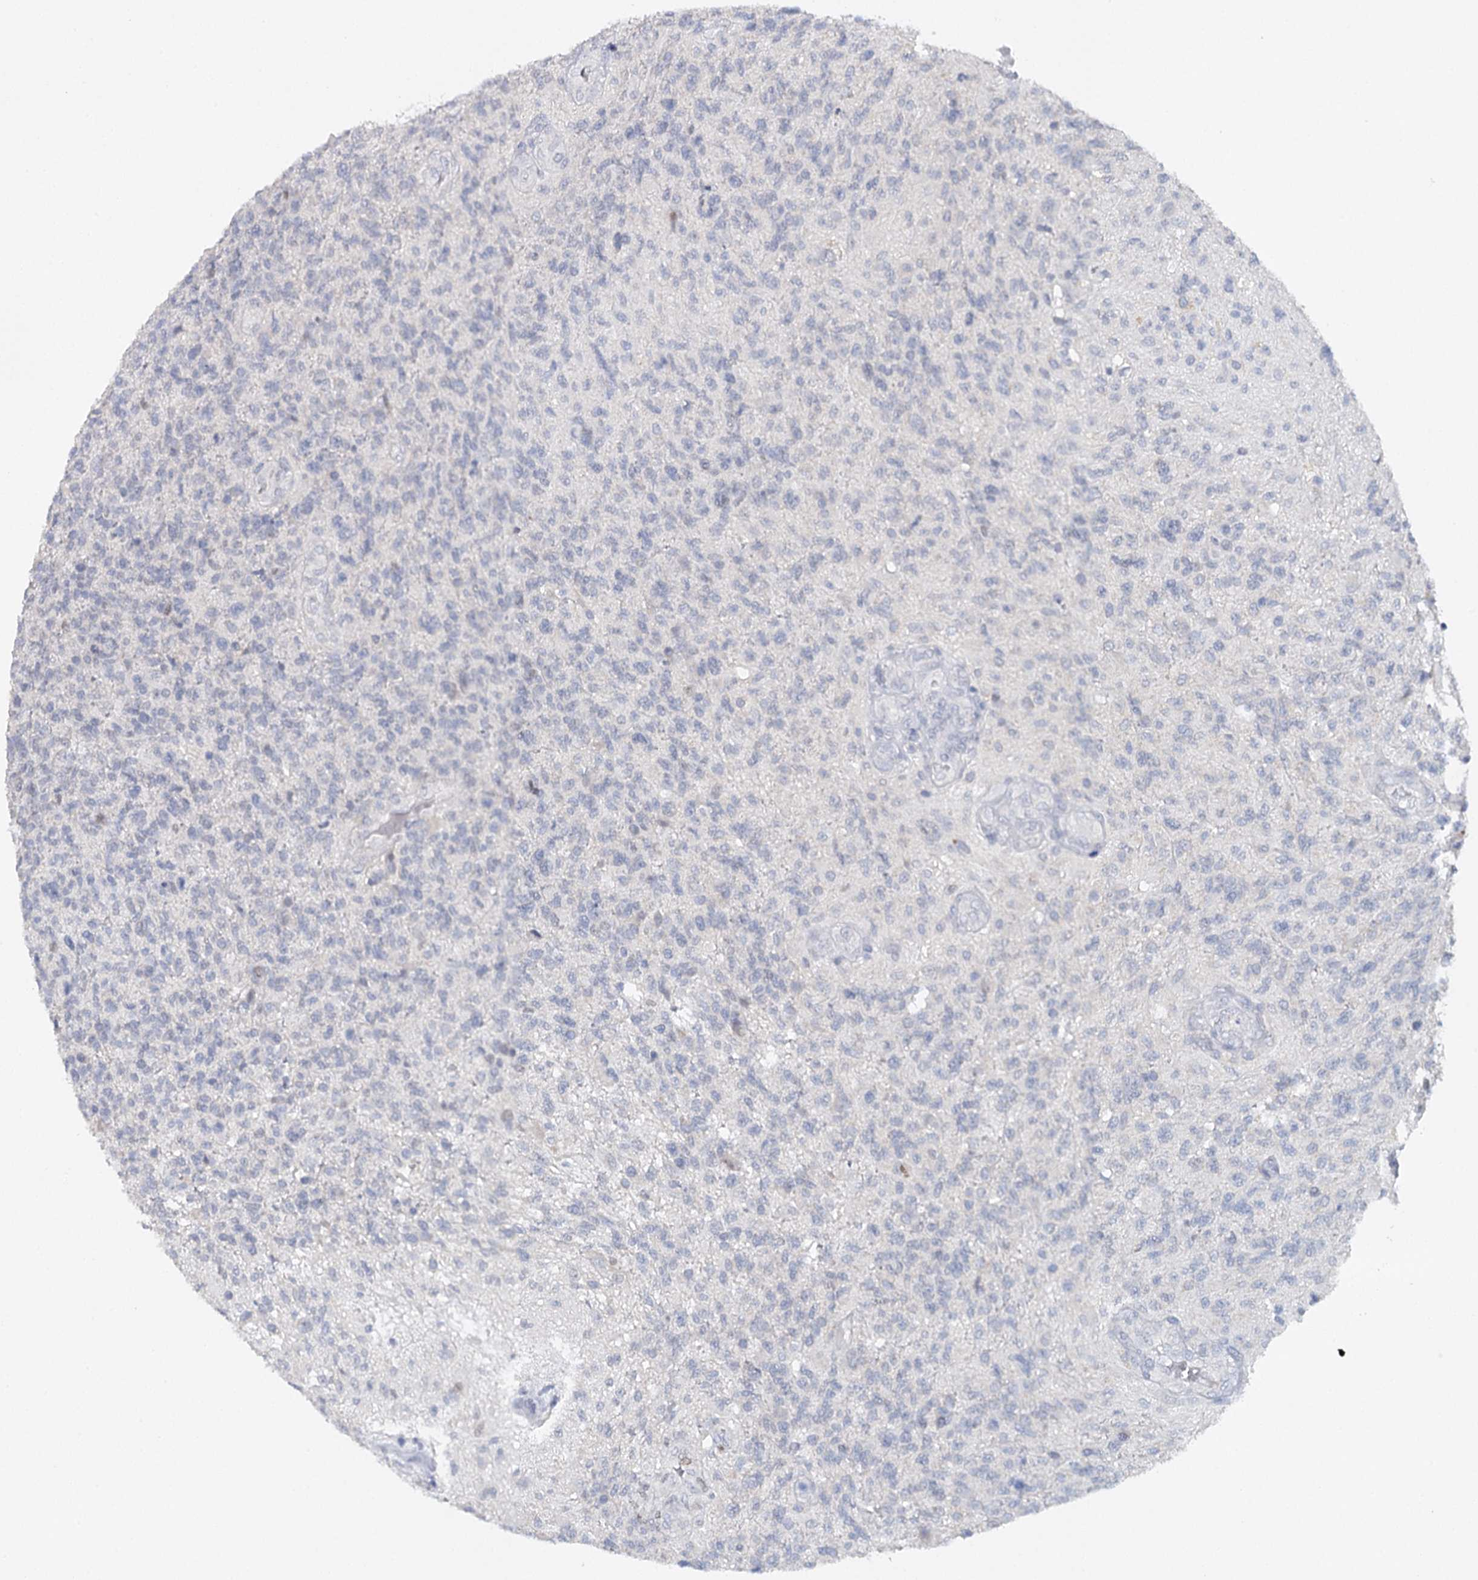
{"staining": {"intensity": "negative", "quantity": "none", "location": "none"}, "tissue": "glioma", "cell_type": "Tumor cells", "image_type": "cancer", "snomed": [{"axis": "morphology", "description": "Glioma, malignant, High grade"}, {"axis": "topography", "description": "Brain"}], "caption": "IHC histopathology image of glioma stained for a protein (brown), which reveals no staining in tumor cells.", "gene": "TP53", "patient": {"sex": "male", "age": 56}}